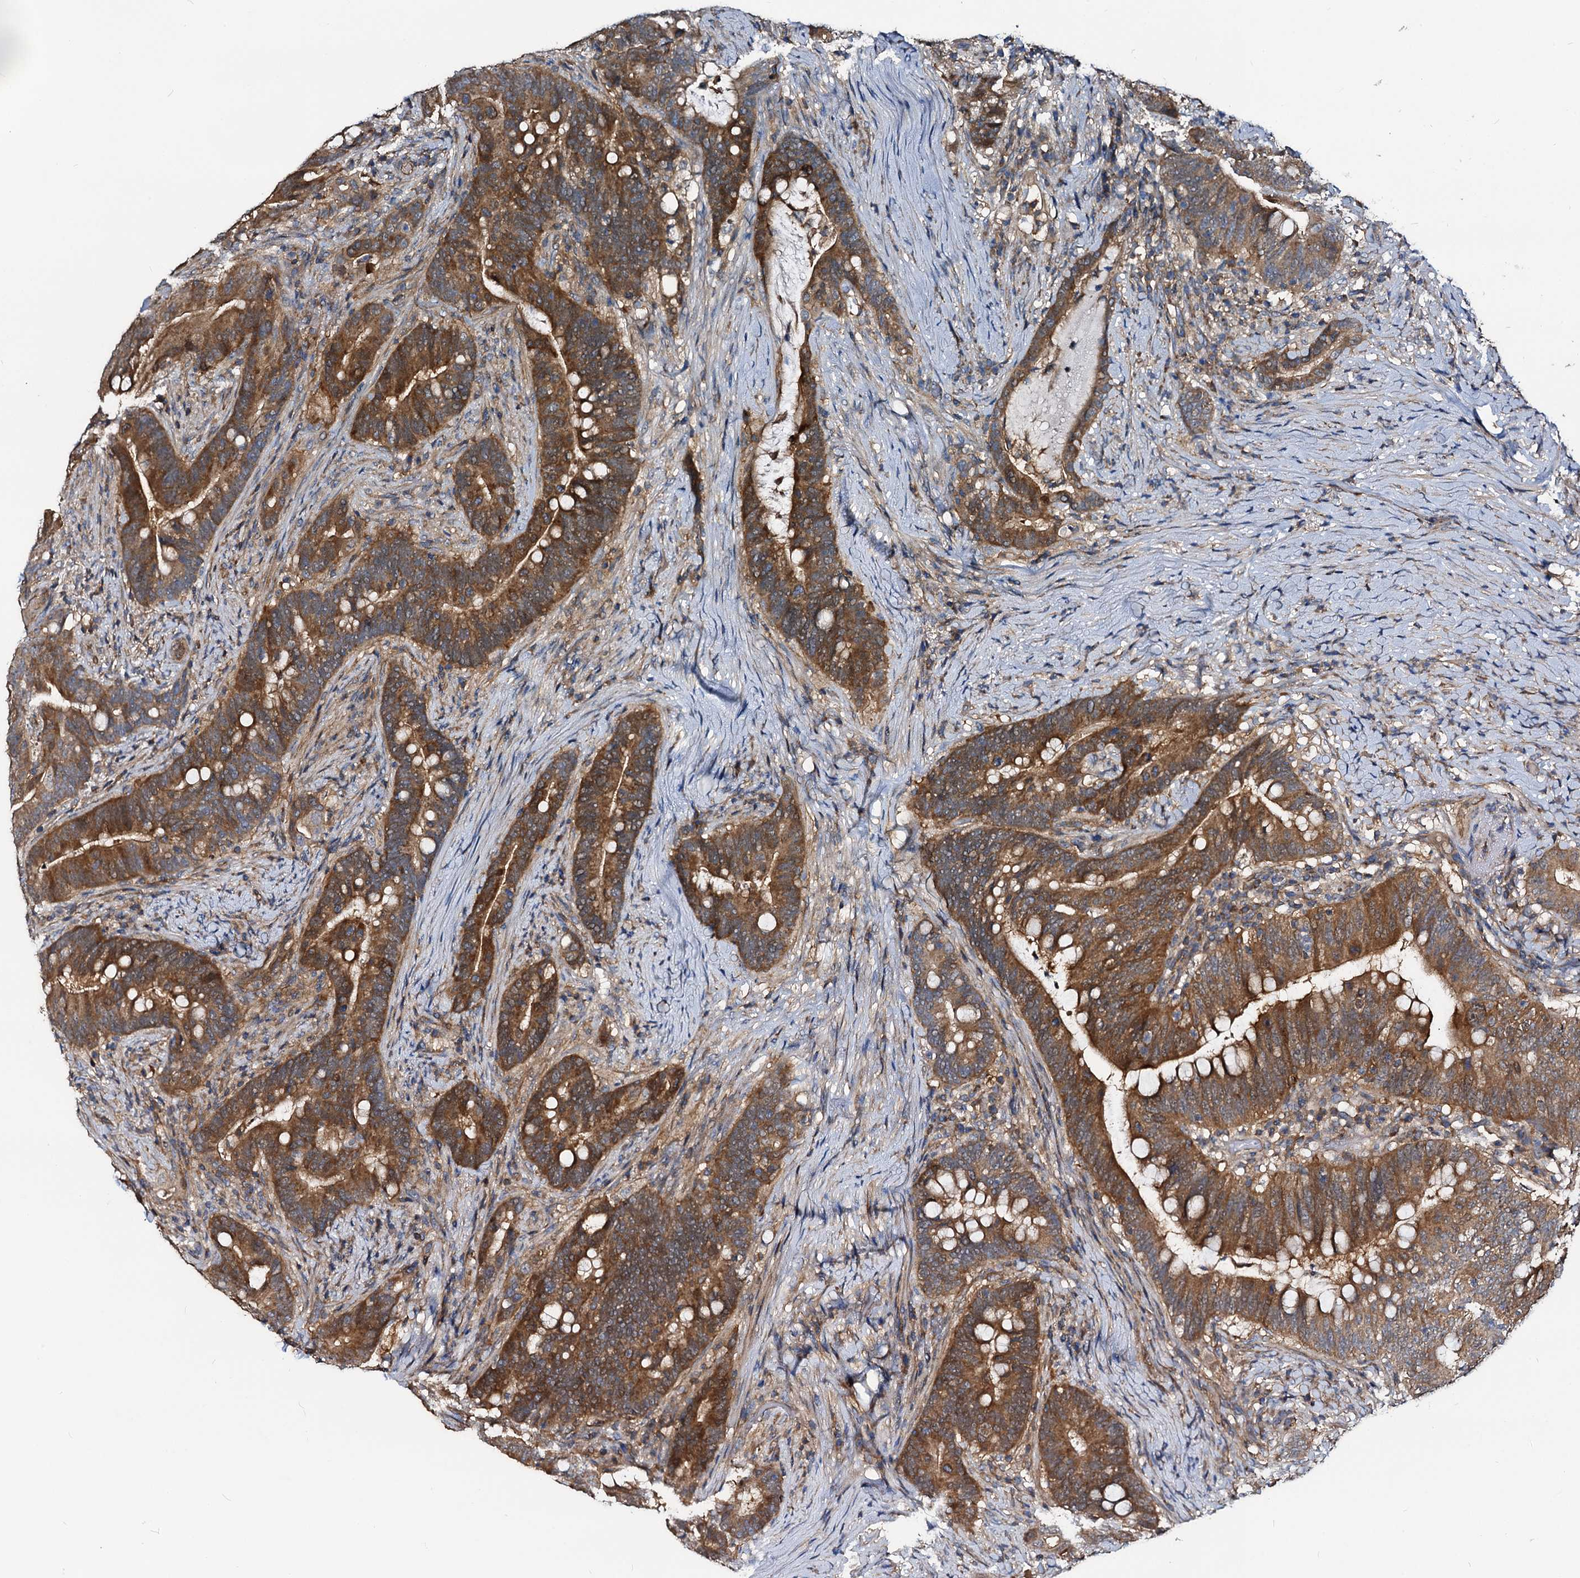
{"staining": {"intensity": "strong", "quantity": ">75%", "location": "cytoplasmic/membranous"}, "tissue": "colorectal cancer", "cell_type": "Tumor cells", "image_type": "cancer", "snomed": [{"axis": "morphology", "description": "Adenocarcinoma, NOS"}, {"axis": "topography", "description": "Colon"}], "caption": "Immunohistochemistry (IHC) of human colorectal adenocarcinoma demonstrates high levels of strong cytoplasmic/membranous staining in about >75% of tumor cells.", "gene": "IDI1", "patient": {"sex": "female", "age": 66}}